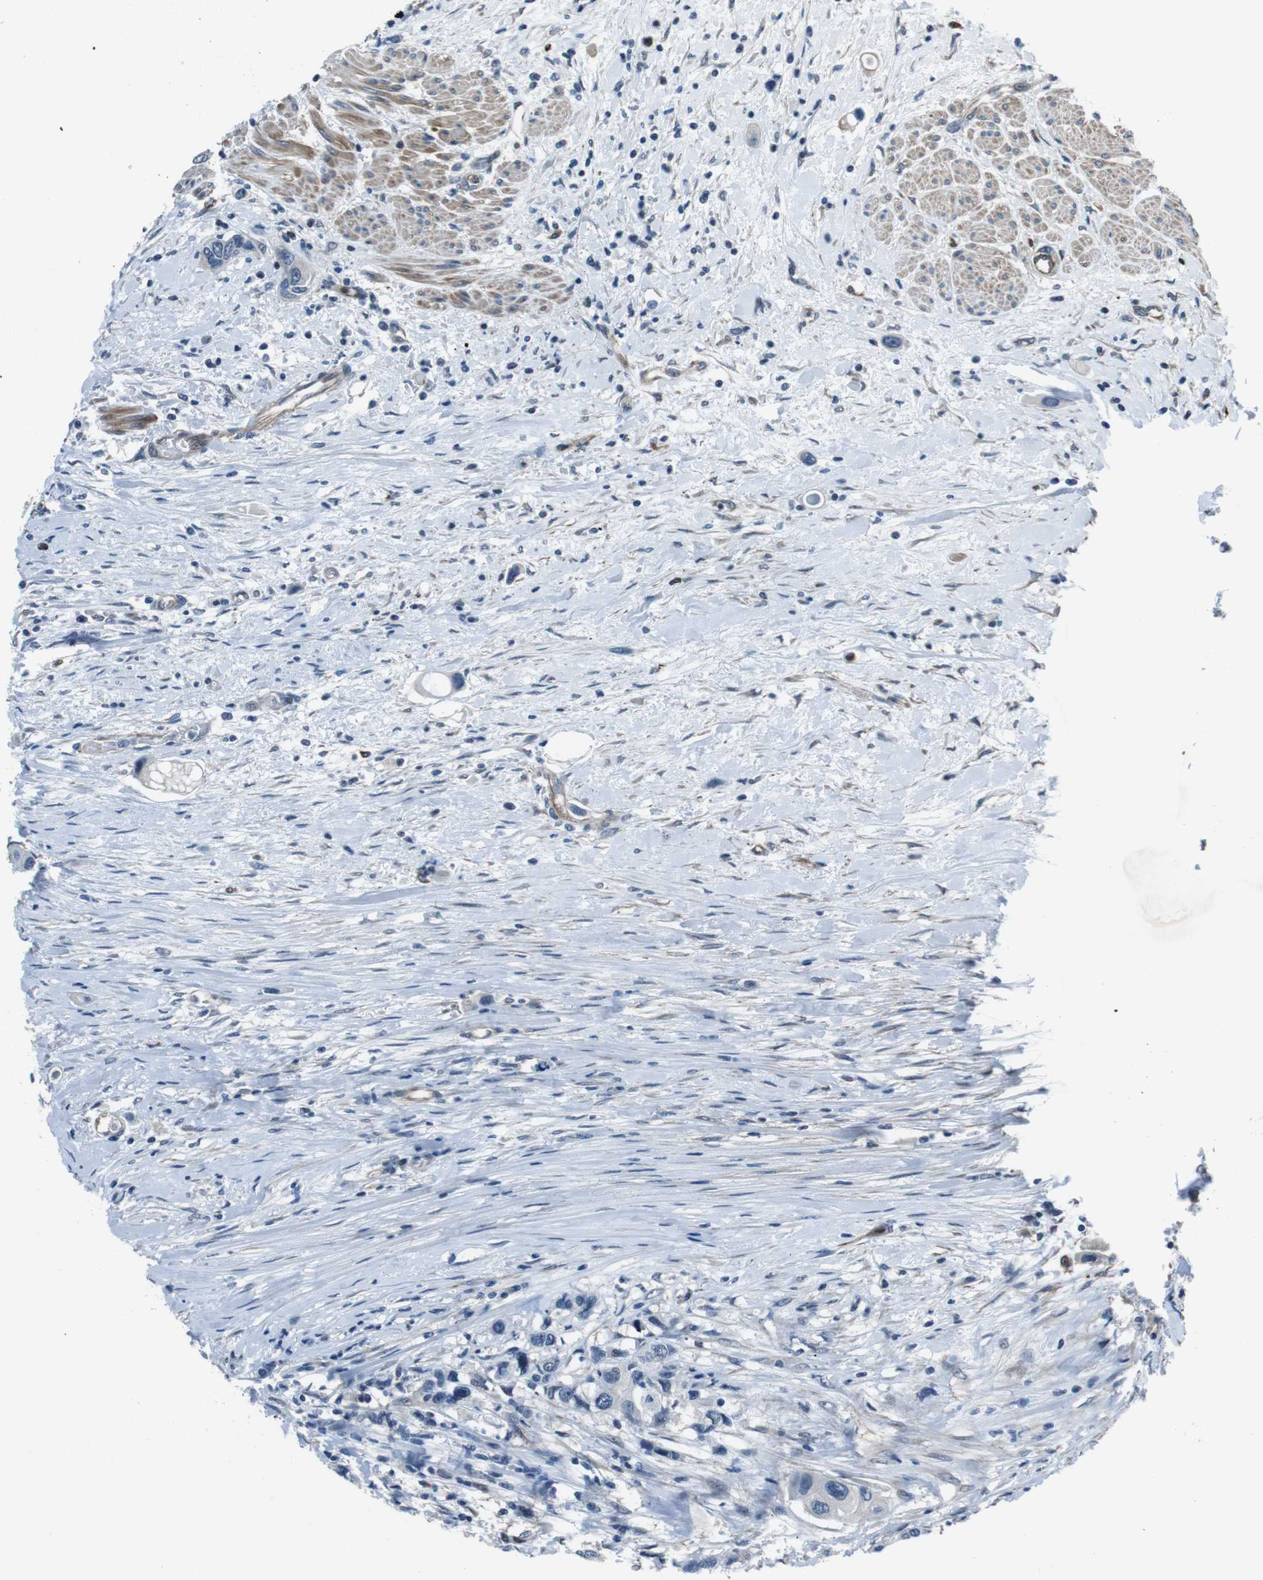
{"staining": {"intensity": "negative", "quantity": "none", "location": "none"}, "tissue": "urothelial cancer", "cell_type": "Tumor cells", "image_type": "cancer", "snomed": [{"axis": "morphology", "description": "Urothelial carcinoma, High grade"}, {"axis": "topography", "description": "Urinary bladder"}], "caption": "High magnification brightfield microscopy of urothelial cancer stained with DAB (brown) and counterstained with hematoxylin (blue): tumor cells show no significant positivity.", "gene": "LRRC49", "patient": {"sex": "female", "age": 56}}